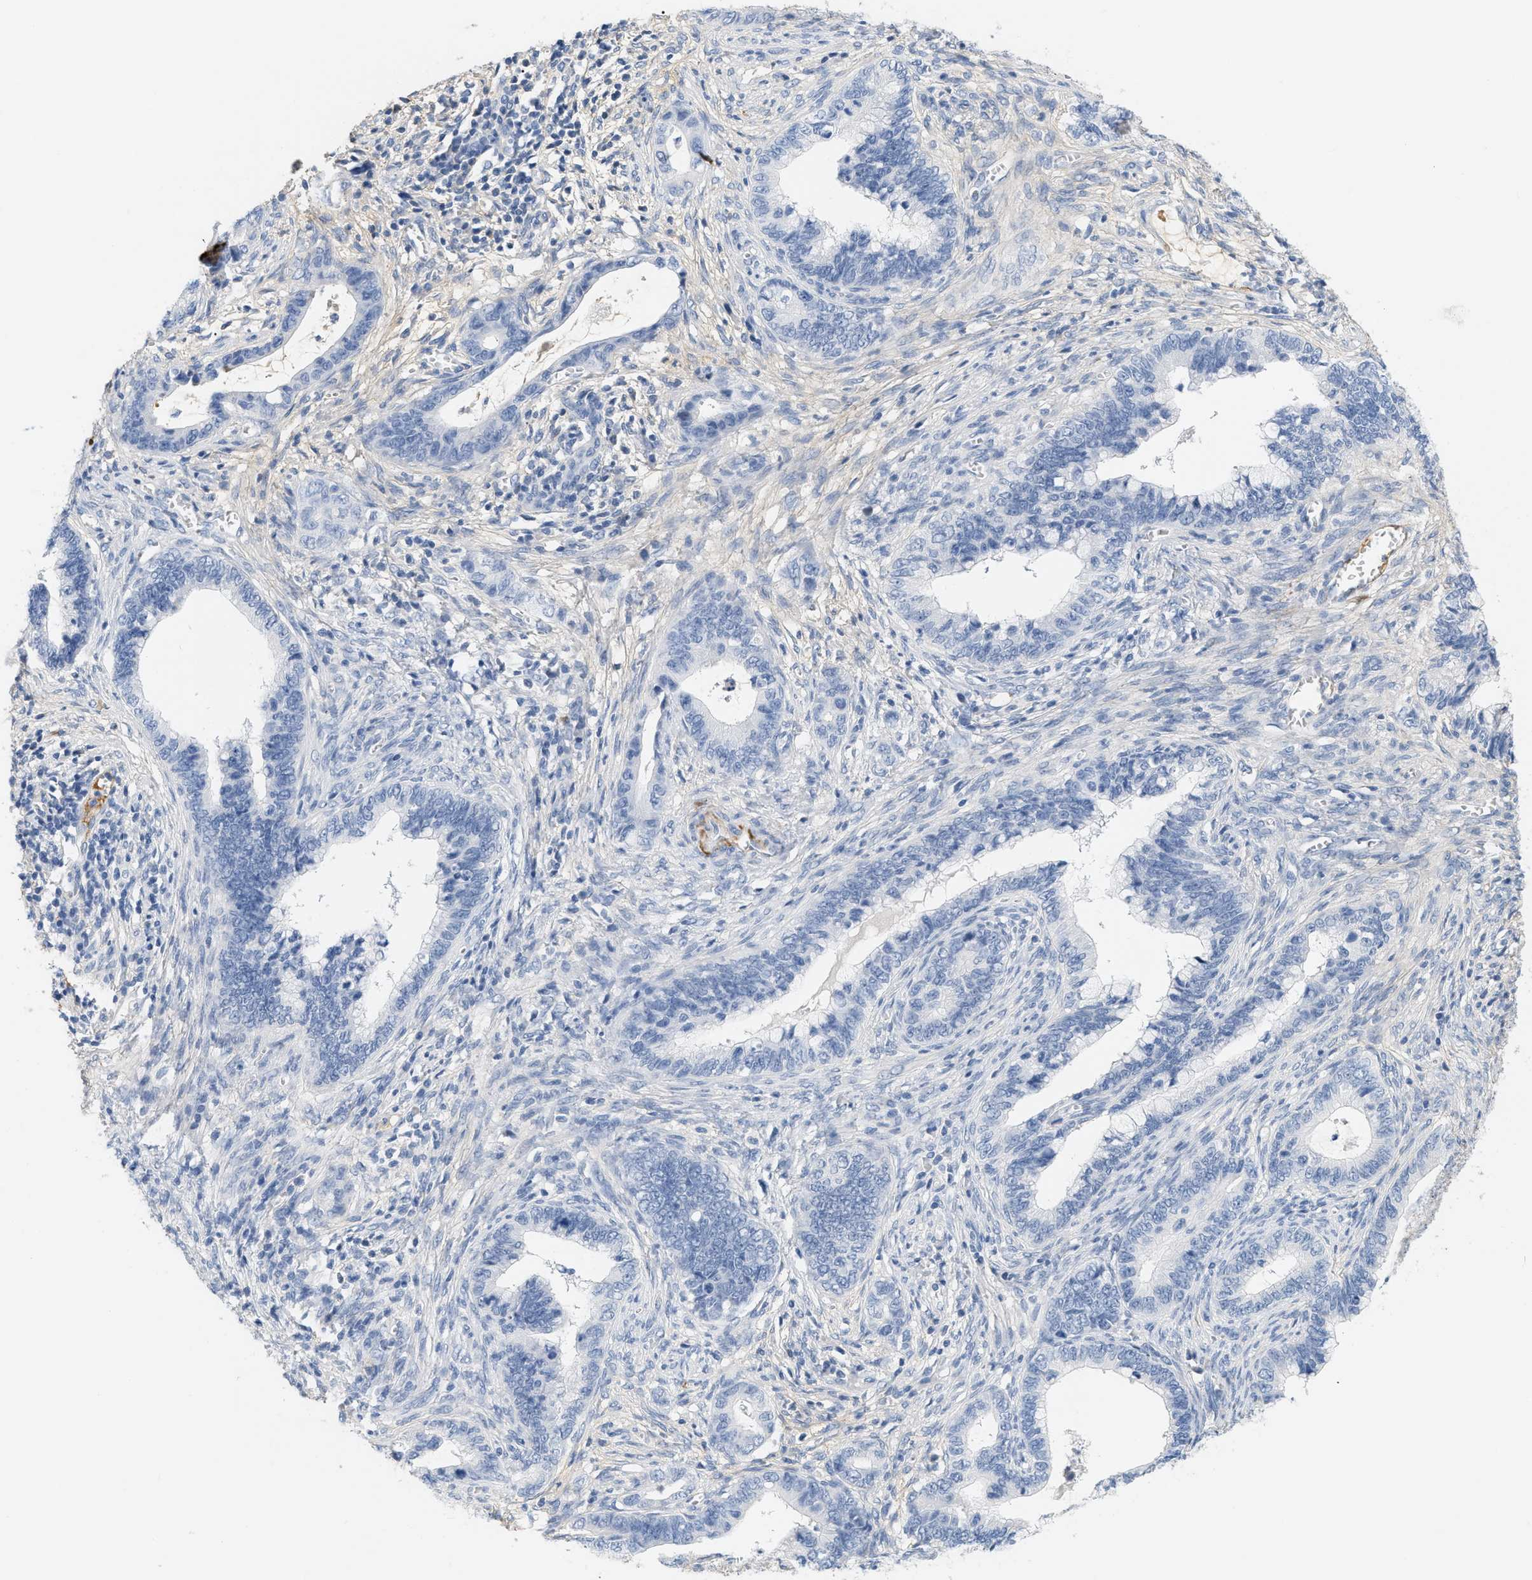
{"staining": {"intensity": "negative", "quantity": "none", "location": "none"}, "tissue": "cervical cancer", "cell_type": "Tumor cells", "image_type": "cancer", "snomed": [{"axis": "morphology", "description": "Adenocarcinoma, NOS"}, {"axis": "topography", "description": "Cervix"}], "caption": "A high-resolution photomicrograph shows immunohistochemistry (IHC) staining of cervical cancer, which exhibits no significant expression in tumor cells.", "gene": "CFH", "patient": {"sex": "female", "age": 44}}